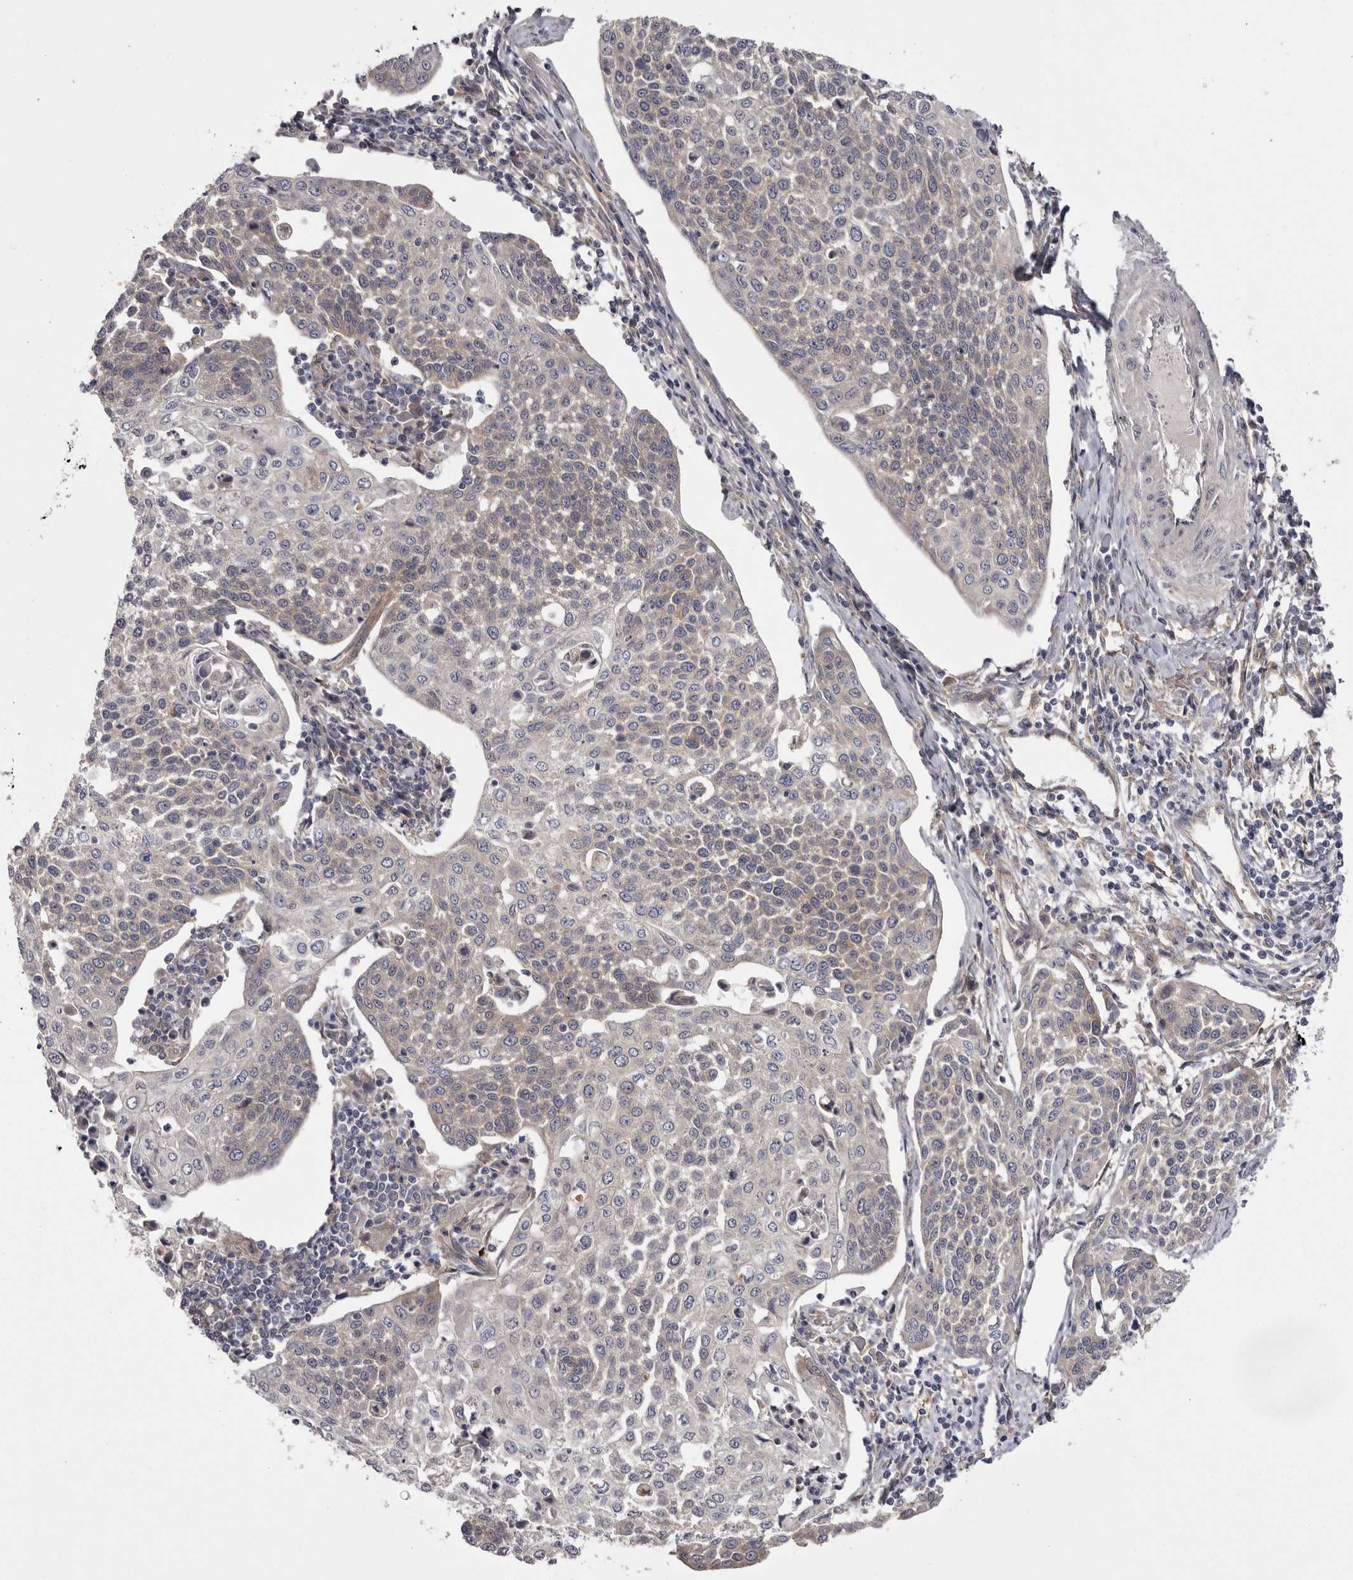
{"staining": {"intensity": "negative", "quantity": "none", "location": "none"}, "tissue": "cervical cancer", "cell_type": "Tumor cells", "image_type": "cancer", "snomed": [{"axis": "morphology", "description": "Squamous cell carcinoma, NOS"}, {"axis": "topography", "description": "Cervix"}], "caption": "Tumor cells show no significant protein staining in squamous cell carcinoma (cervical). (DAB (3,3'-diaminobenzidine) immunohistochemistry (IHC) visualized using brightfield microscopy, high magnification).", "gene": "OSBPL9", "patient": {"sex": "female", "age": 34}}